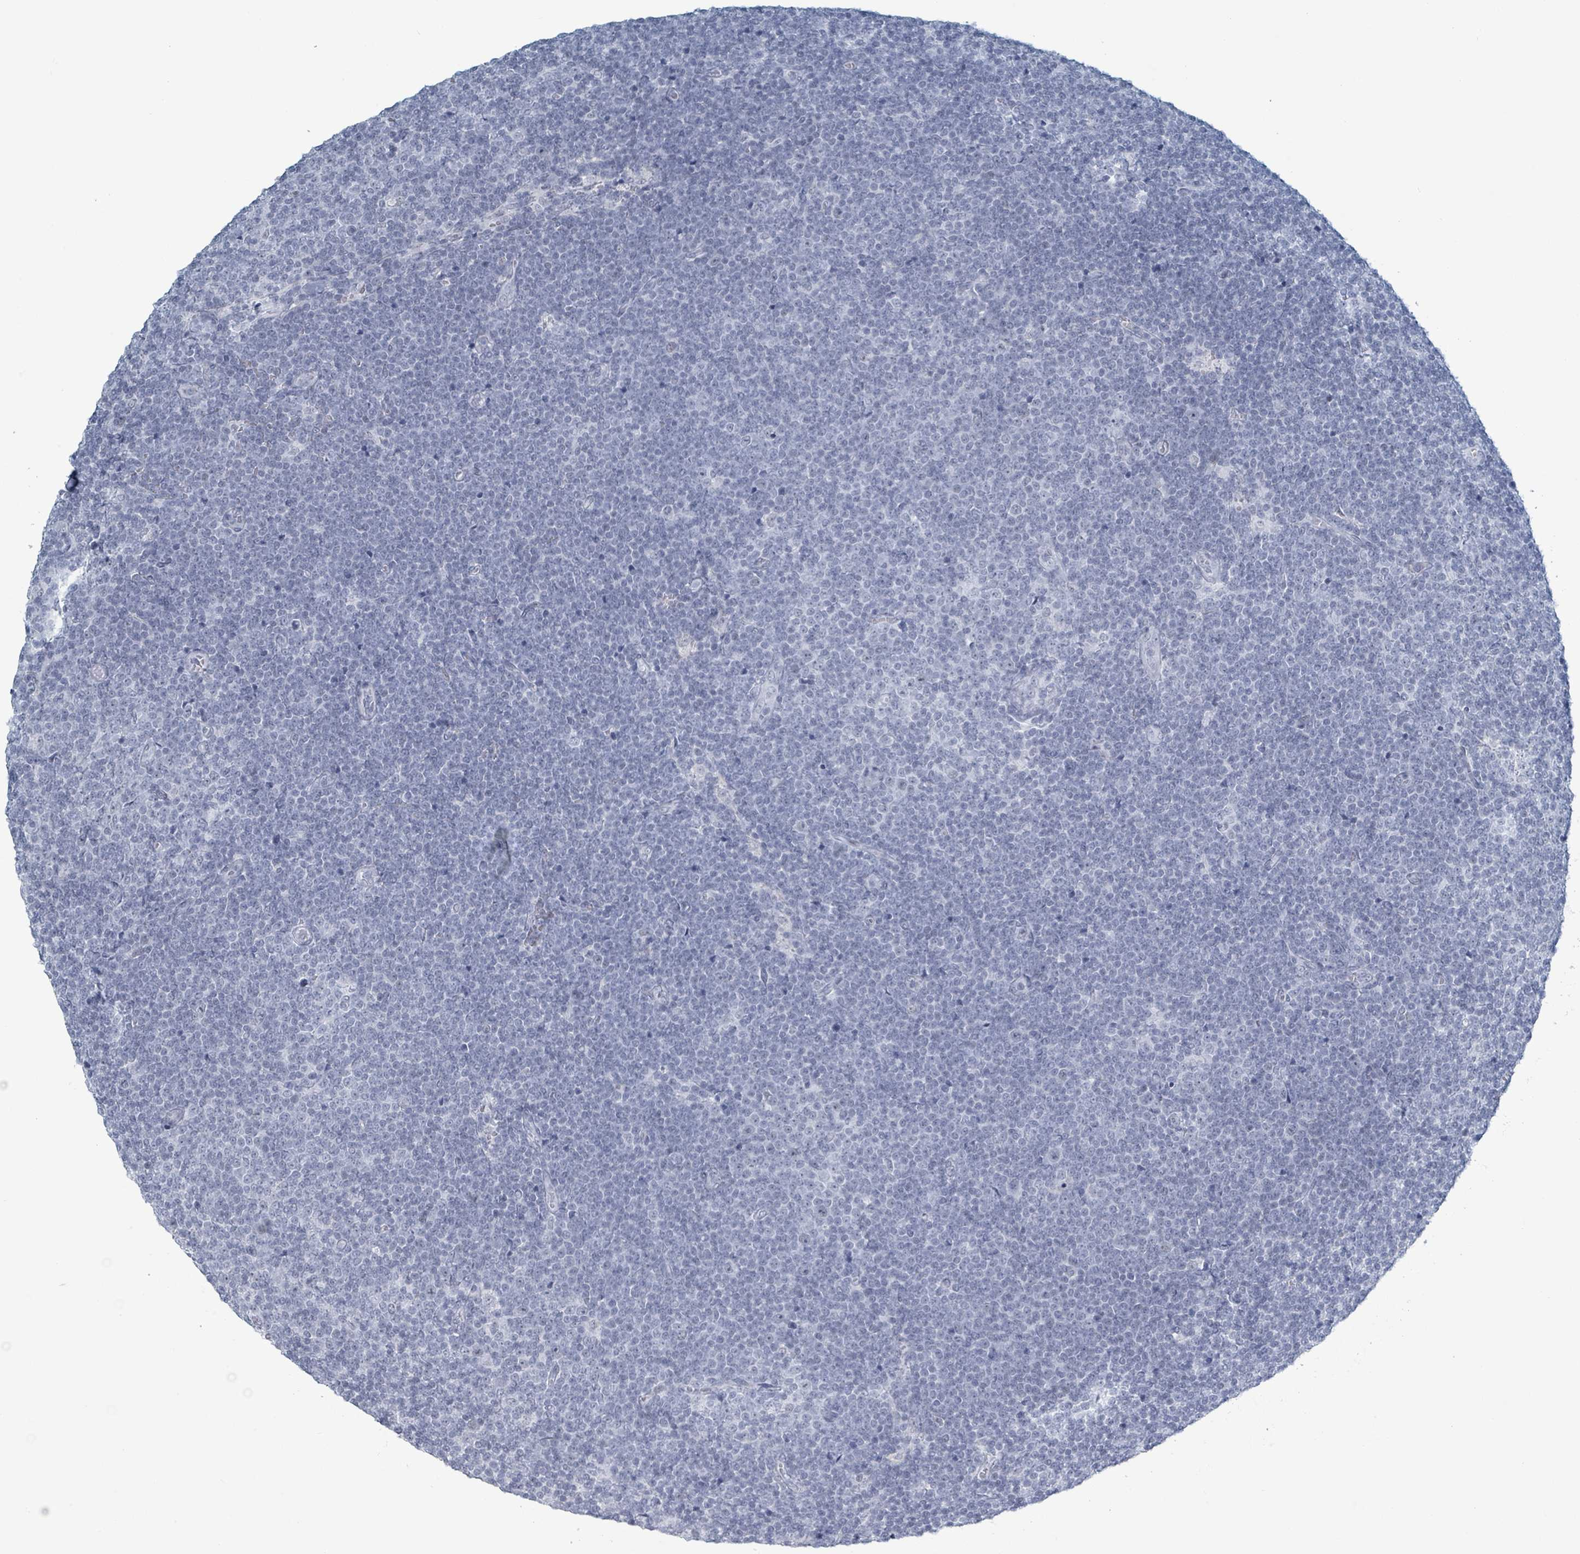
{"staining": {"intensity": "negative", "quantity": "none", "location": "none"}, "tissue": "lymphoma", "cell_type": "Tumor cells", "image_type": "cancer", "snomed": [{"axis": "morphology", "description": "Malignant lymphoma, non-Hodgkin's type, Low grade"}, {"axis": "topography", "description": "Lymph node"}], "caption": "There is no significant staining in tumor cells of lymphoma.", "gene": "GPR15LG", "patient": {"sex": "male", "age": 48}}